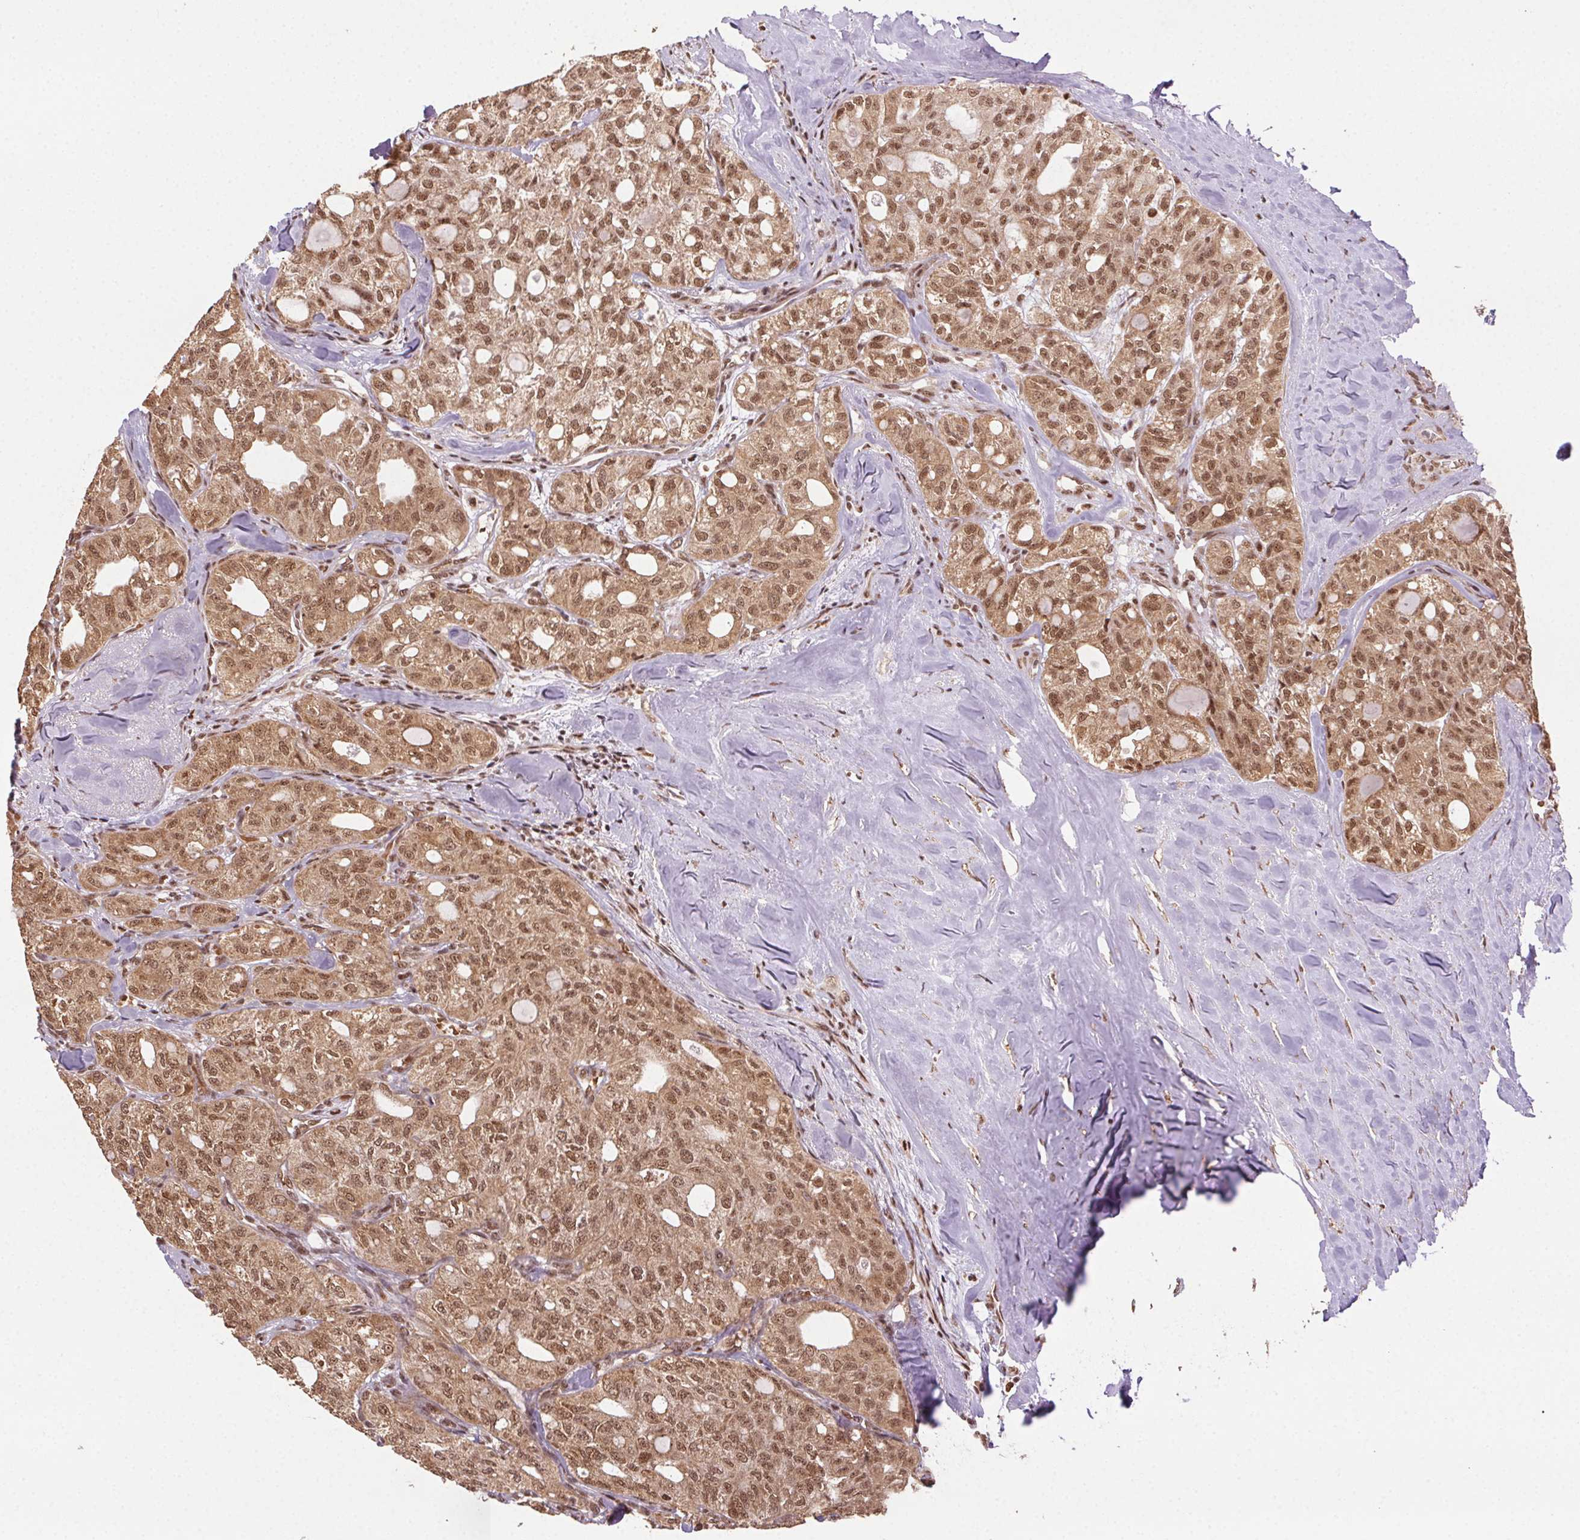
{"staining": {"intensity": "moderate", "quantity": ">75%", "location": "nuclear"}, "tissue": "thyroid cancer", "cell_type": "Tumor cells", "image_type": "cancer", "snomed": [{"axis": "morphology", "description": "Follicular adenoma carcinoma, NOS"}, {"axis": "topography", "description": "Thyroid gland"}], "caption": "Human thyroid cancer (follicular adenoma carcinoma) stained for a protein (brown) demonstrates moderate nuclear positive staining in approximately >75% of tumor cells.", "gene": "TREML4", "patient": {"sex": "male", "age": 75}}